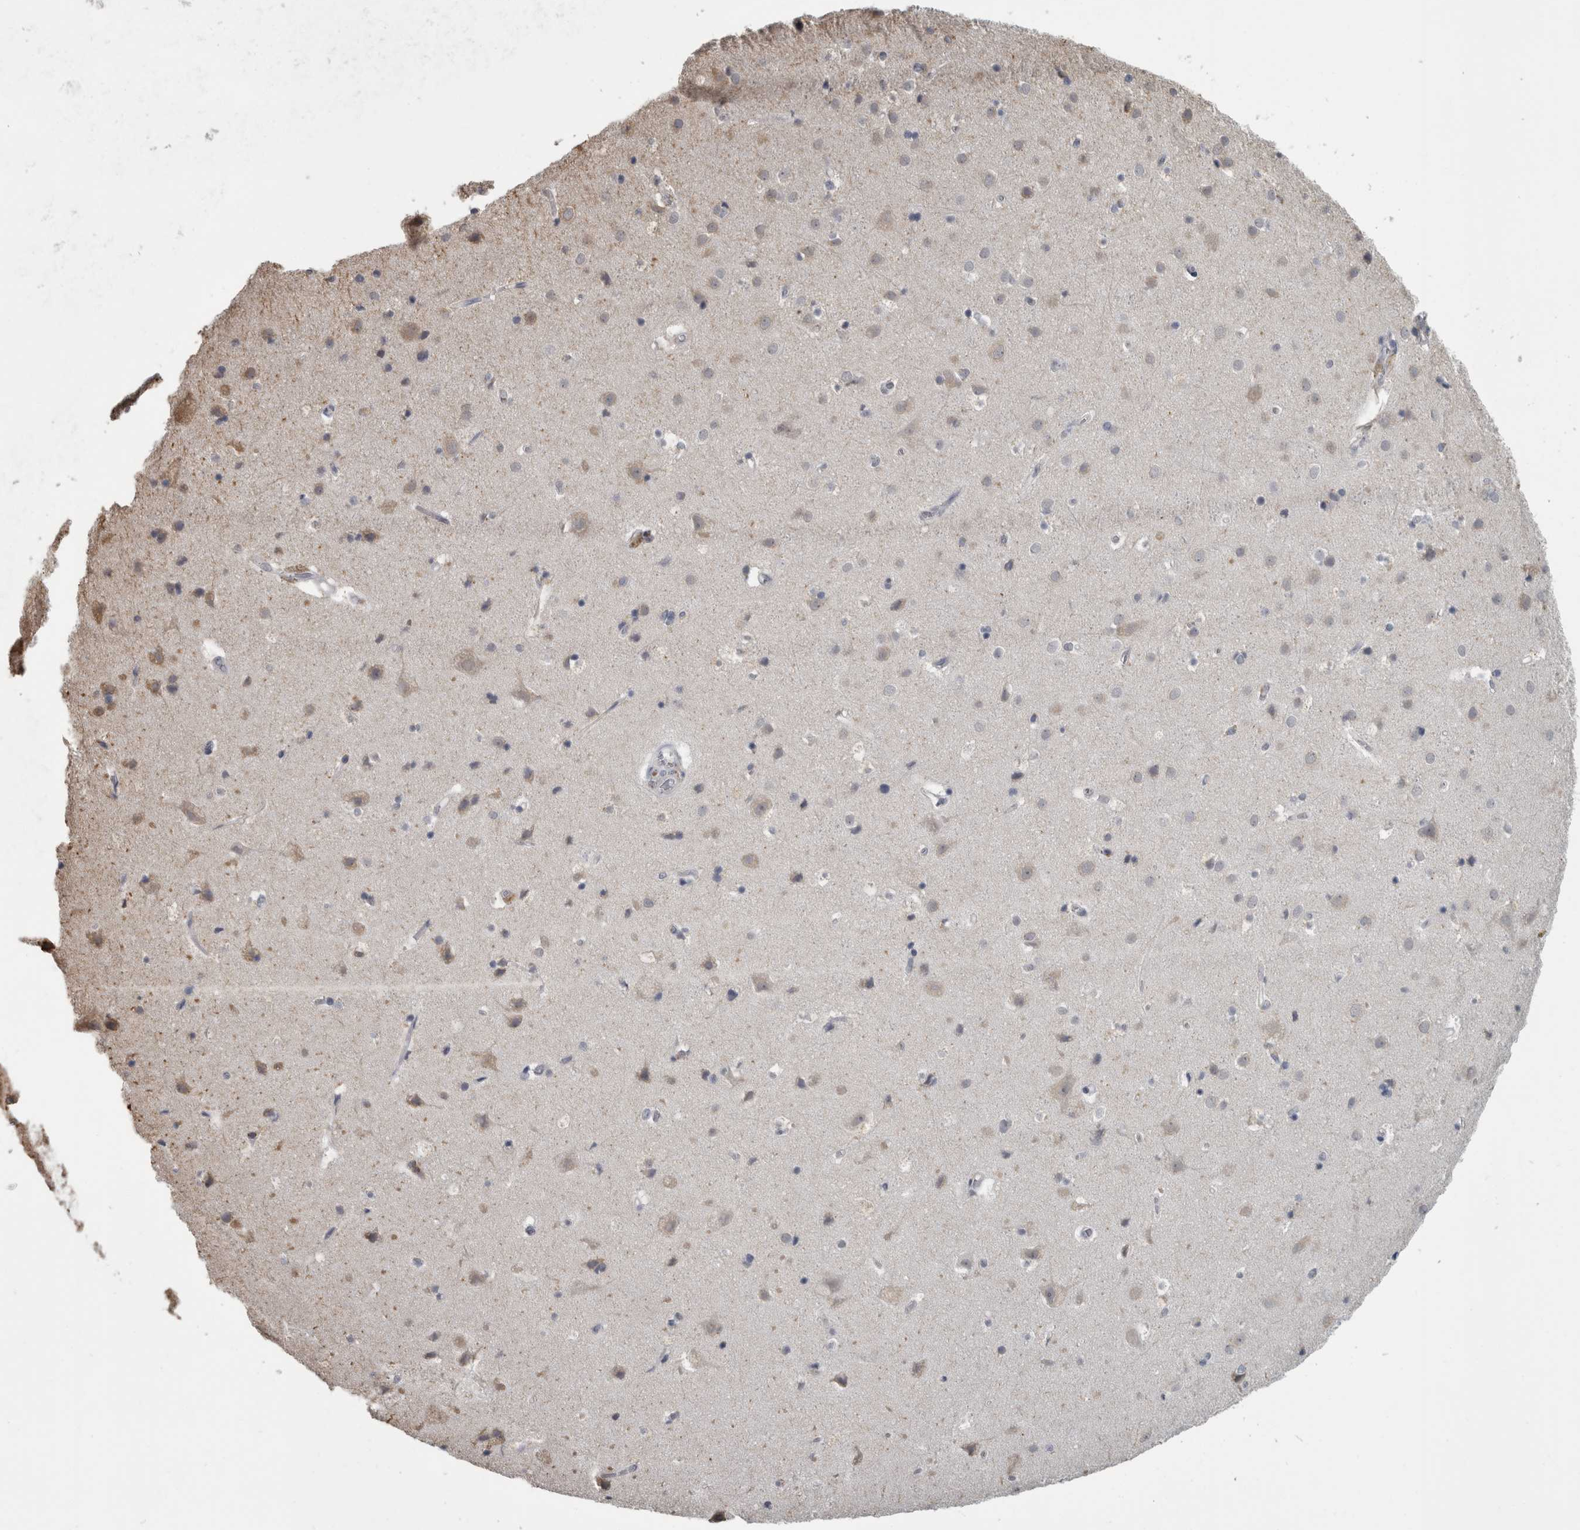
{"staining": {"intensity": "negative", "quantity": "none", "location": "none"}, "tissue": "cerebral cortex", "cell_type": "Endothelial cells", "image_type": "normal", "snomed": [{"axis": "morphology", "description": "Normal tissue, NOS"}, {"axis": "topography", "description": "Cerebral cortex"}], "caption": "Immunohistochemistry histopathology image of normal cerebral cortex stained for a protein (brown), which reveals no positivity in endothelial cells.", "gene": "NAAA", "patient": {"sex": "male", "age": 54}}